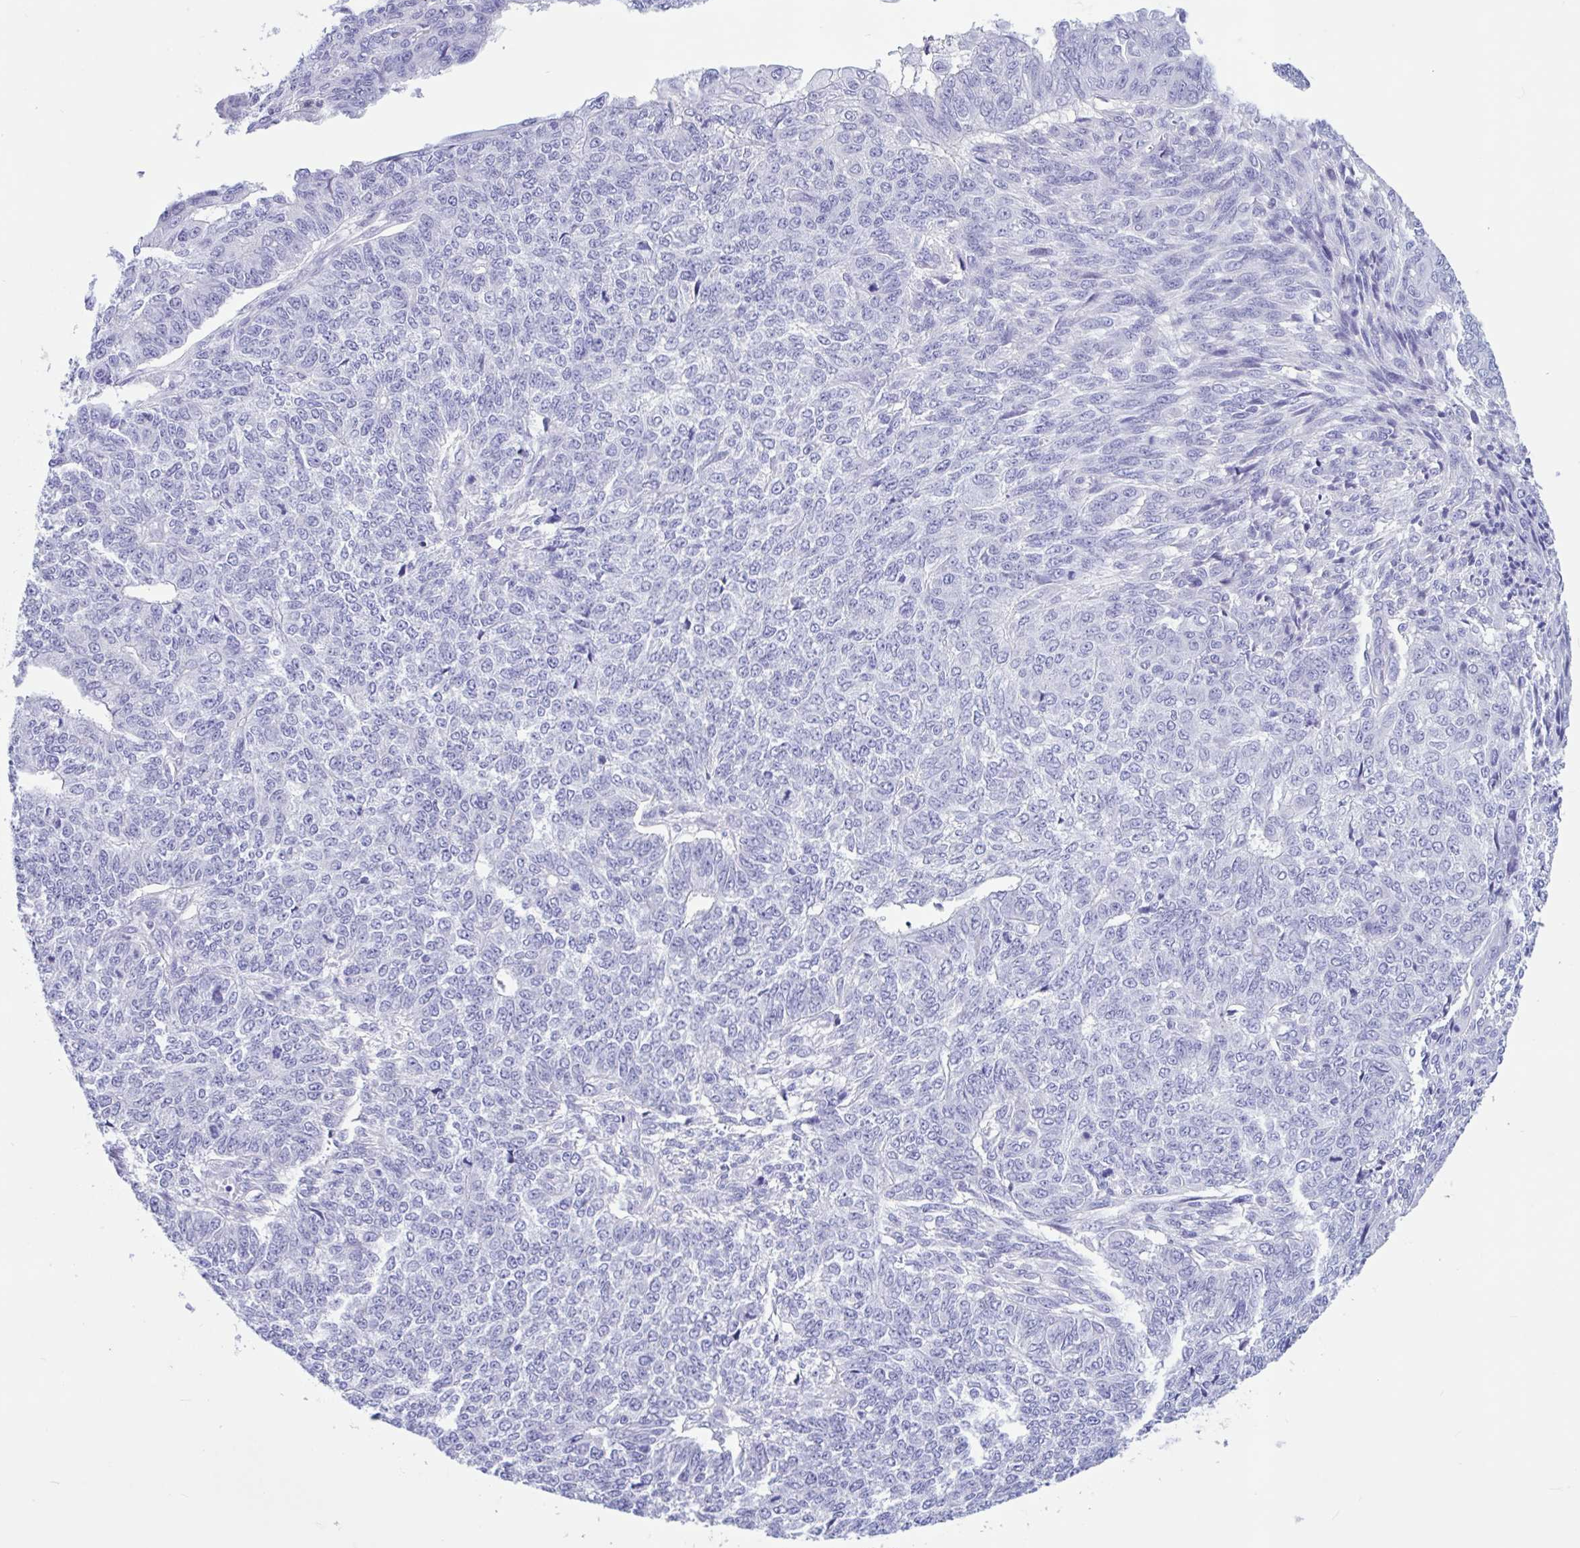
{"staining": {"intensity": "negative", "quantity": "none", "location": "none"}, "tissue": "endometrial cancer", "cell_type": "Tumor cells", "image_type": "cancer", "snomed": [{"axis": "morphology", "description": "Adenocarcinoma, NOS"}, {"axis": "topography", "description": "Endometrium"}], "caption": "Immunohistochemistry image of endometrial adenocarcinoma stained for a protein (brown), which displays no expression in tumor cells.", "gene": "OR4N4", "patient": {"sex": "female", "age": 32}}